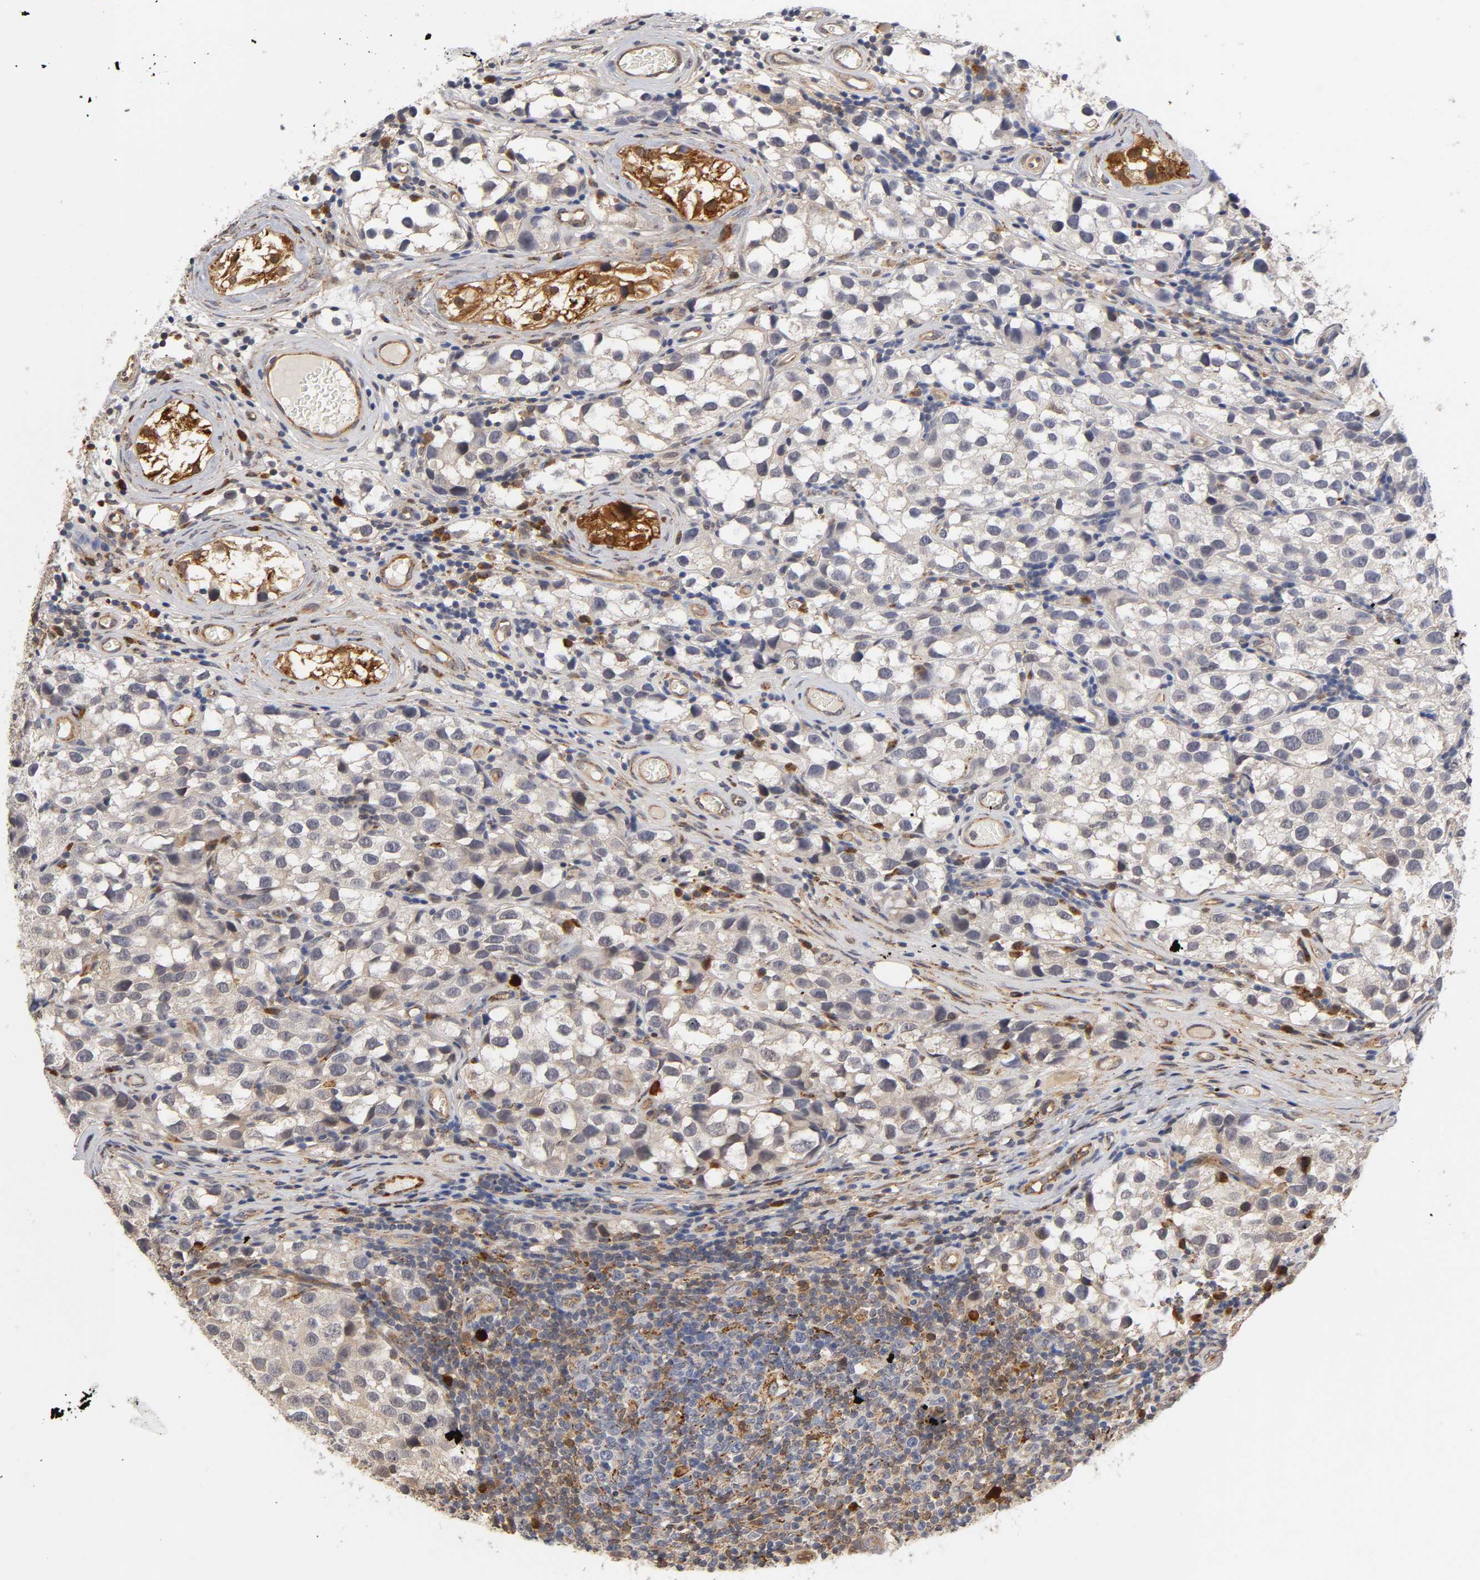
{"staining": {"intensity": "weak", "quantity": "<25%", "location": "cytoplasmic/membranous"}, "tissue": "testis cancer", "cell_type": "Tumor cells", "image_type": "cancer", "snomed": [{"axis": "morphology", "description": "Seminoma, NOS"}, {"axis": "topography", "description": "Testis"}], "caption": "Immunohistochemistry photomicrograph of testis cancer (seminoma) stained for a protein (brown), which displays no expression in tumor cells.", "gene": "ISG15", "patient": {"sex": "male", "age": 39}}